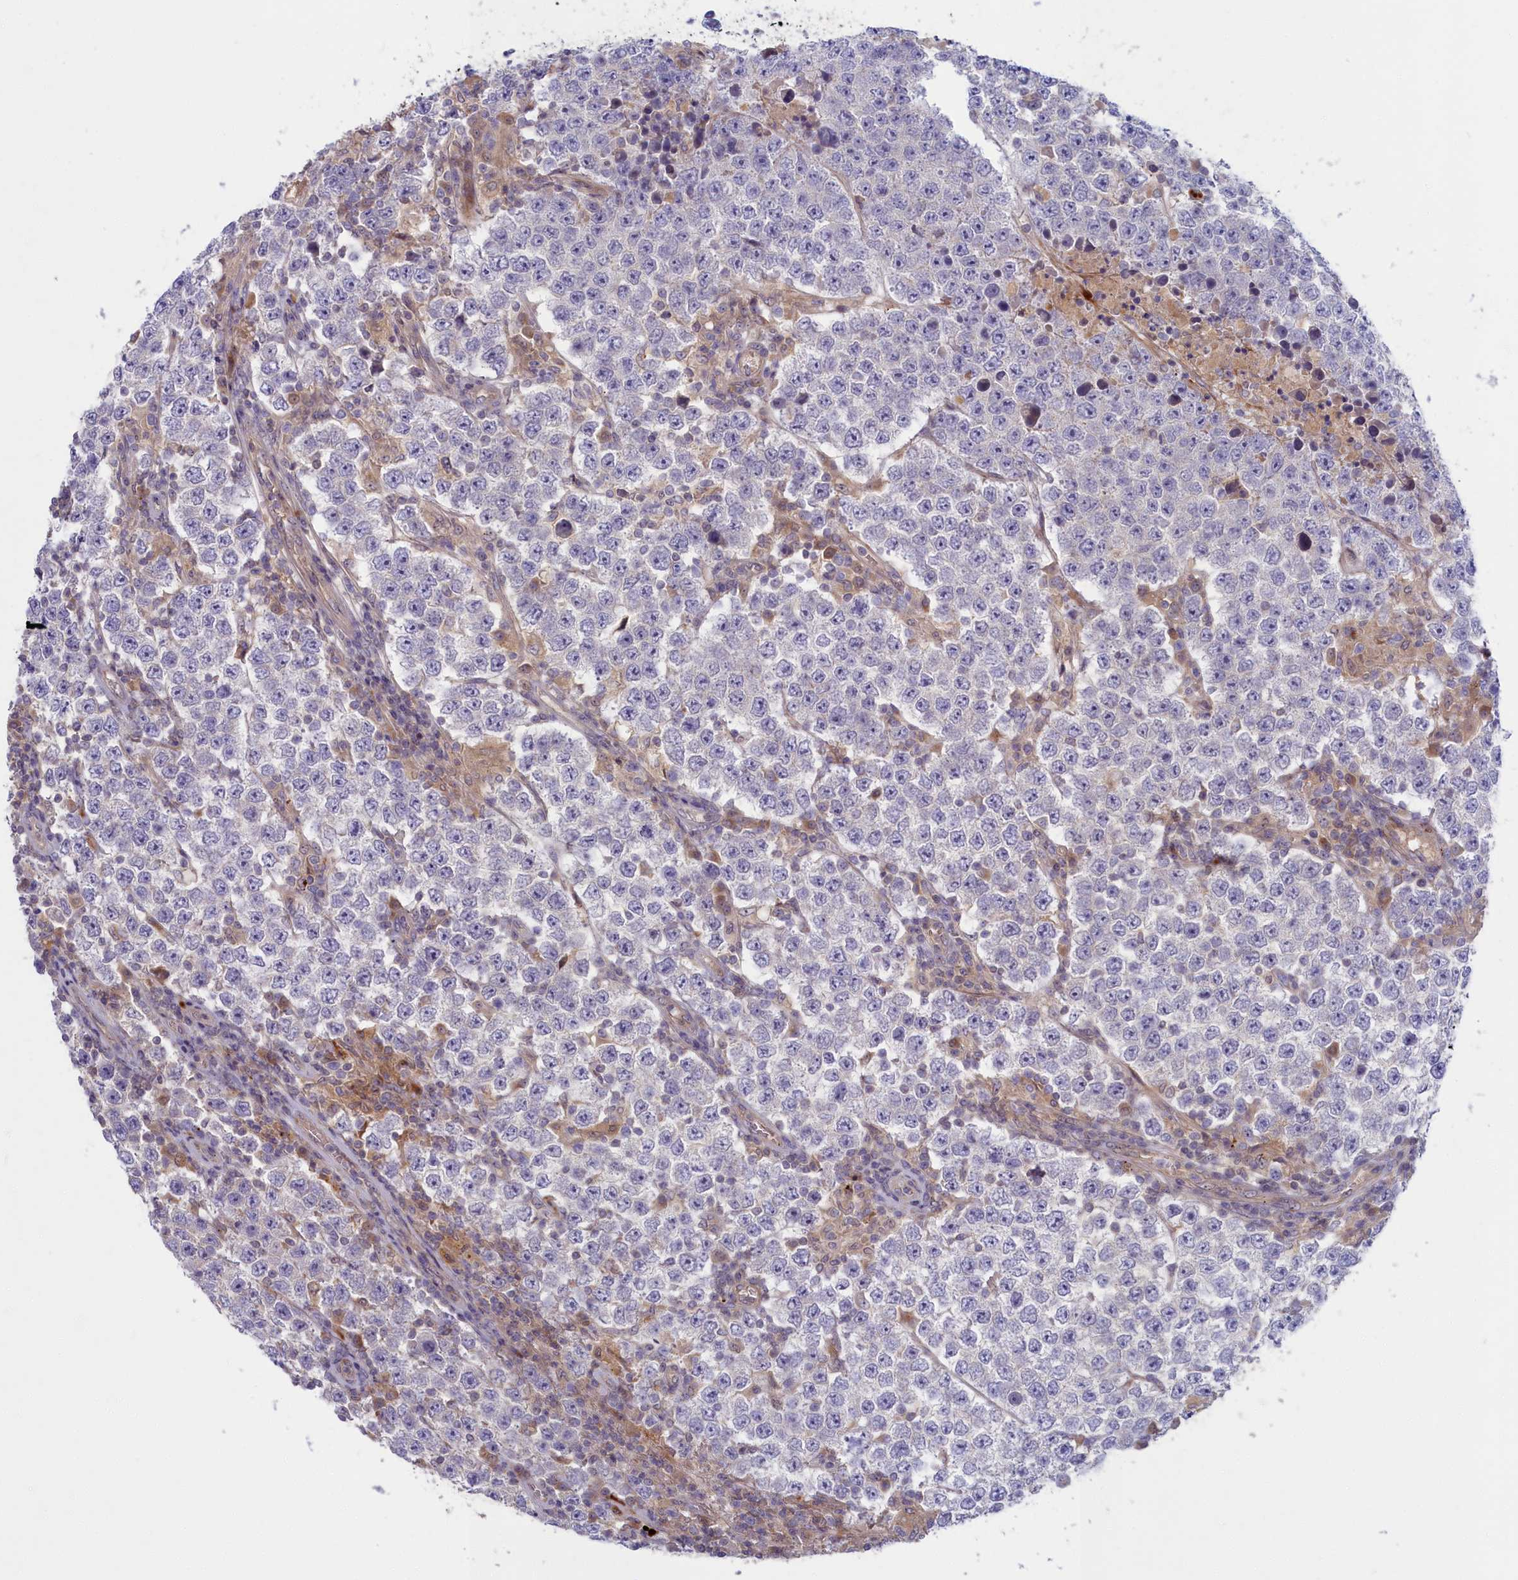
{"staining": {"intensity": "negative", "quantity": "none", "location": "none"}, "tissue": "testis cancer", "cell_type": "Tumor cells", "image_type": "cancer", "snomed": [{"axis": "morphology", "description": "Normal tissue, NOS"}, {"axis": "morphology", "description": "Urothelial carcinoma, High grade"}, {"axis": "morphology", "description": "Seminoma, NOS"}, {"axis": "morphology", "description": "Carcinoma, Embryonal, NOS"}, {"axis": "topography", "description": "Urinary bladder"}, {"axis": "topography", "description": "Testis"}], "caption": "This photomicrograph is of seminoma (testis) stained with IHC to label a protein in brown with the nuclei are counter-stained blue. There is no staining in tumor cells.", "gene": "FCSK", "patient": {"sex": "male", "age": 41}}